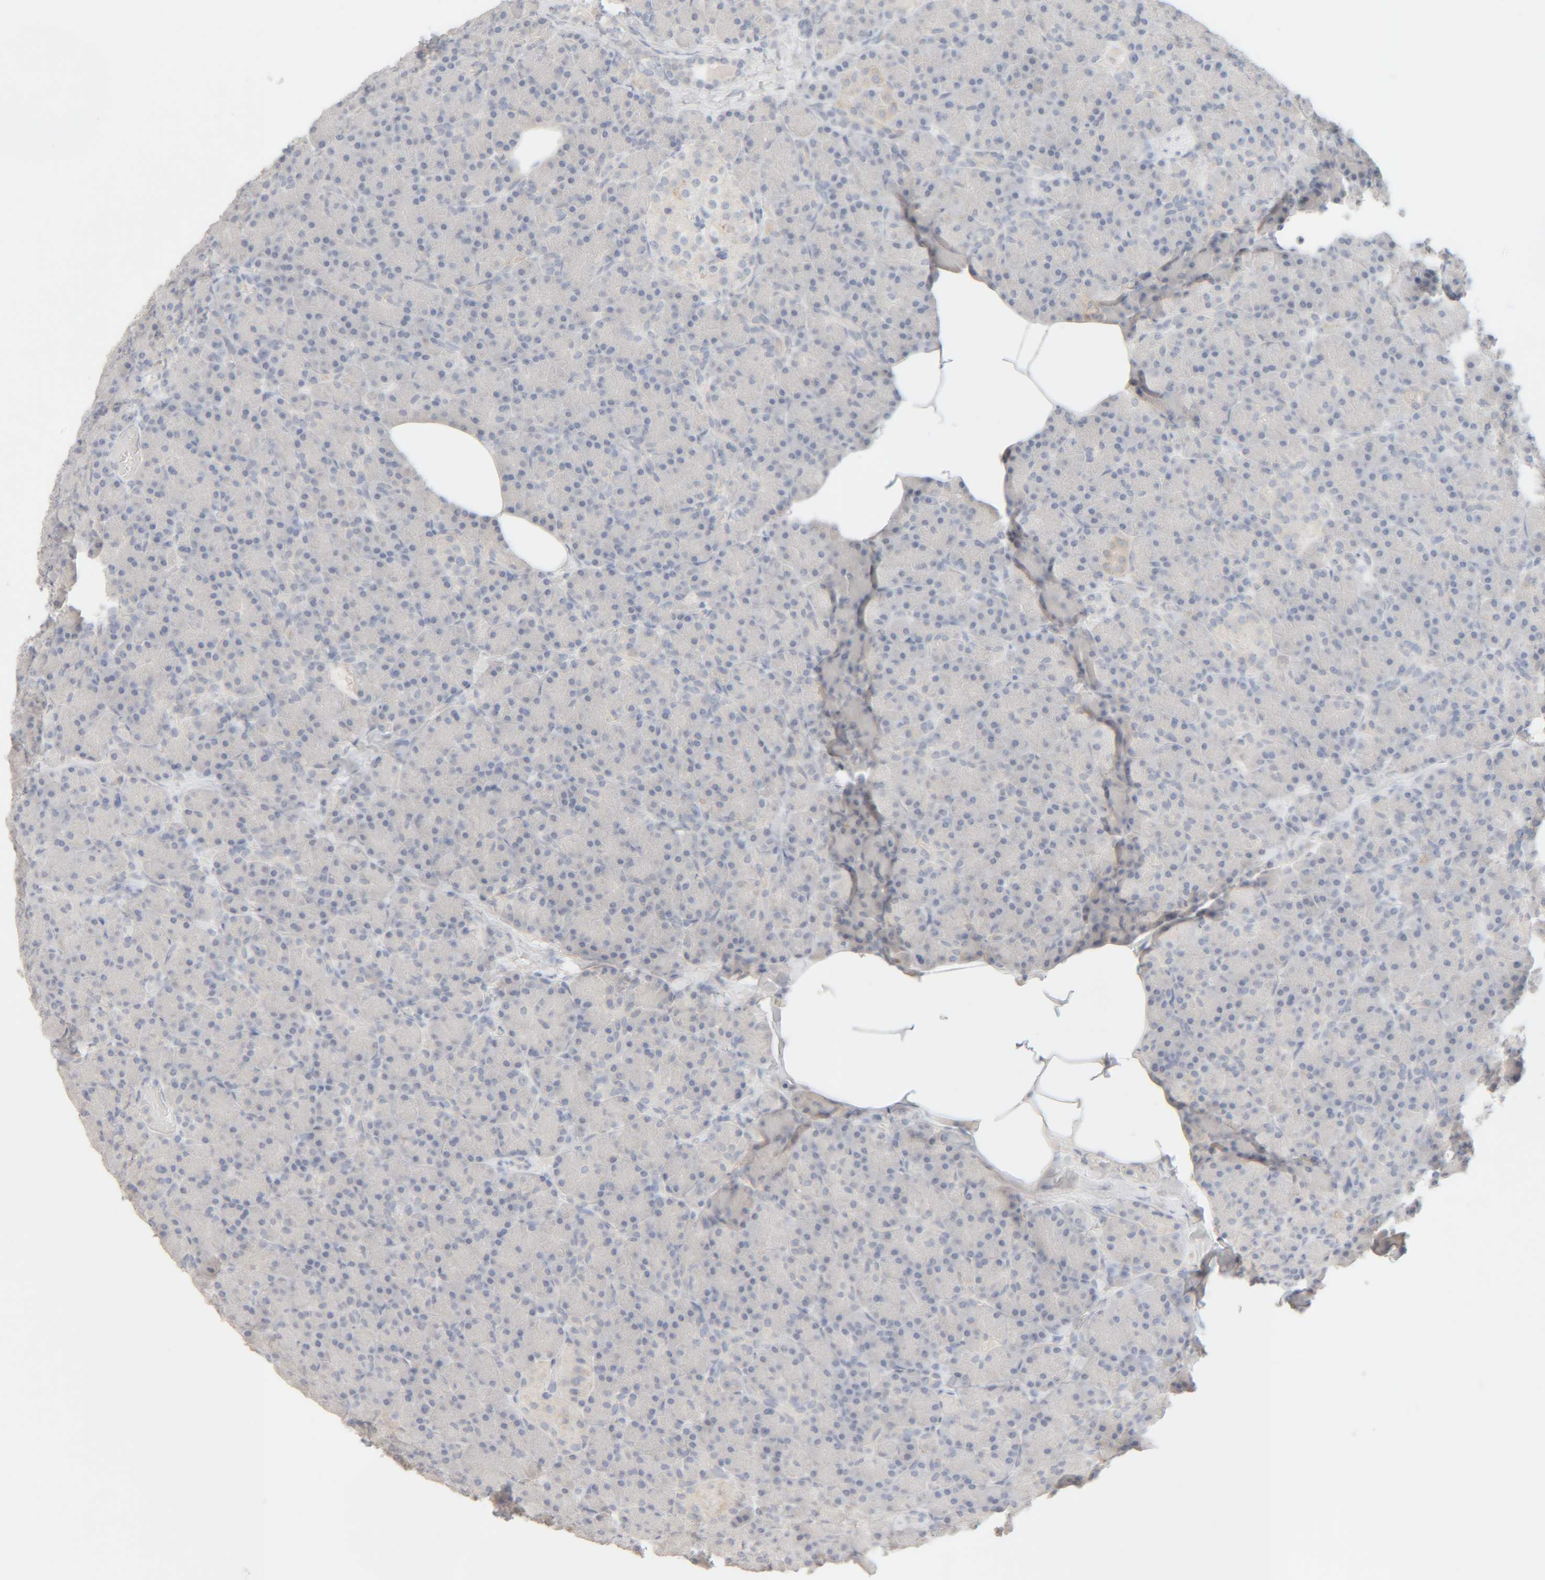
{"staining": {"intensity": "negative", "quantity": "none", "location": "none"}, "tissue": "pancreas", "cell_type": "Exocrine glandular cells", "image_type": "normal", "snomed": [{"axis": "morphology", "description": "Normal tissue, NOS"}, {"axis": "topography", "description": "Pancreas"}], "caption": "IHC of unremarkable pancreas reveals no positivity in exocrine glandular cells. The staining is performed using DAB (3,3'-diaminobenzidine) brown chromogen with nuclei counter-stained in using hematoxylin.", "gene": "RIDA", "patient": {"sex": "female", "age": 43}}